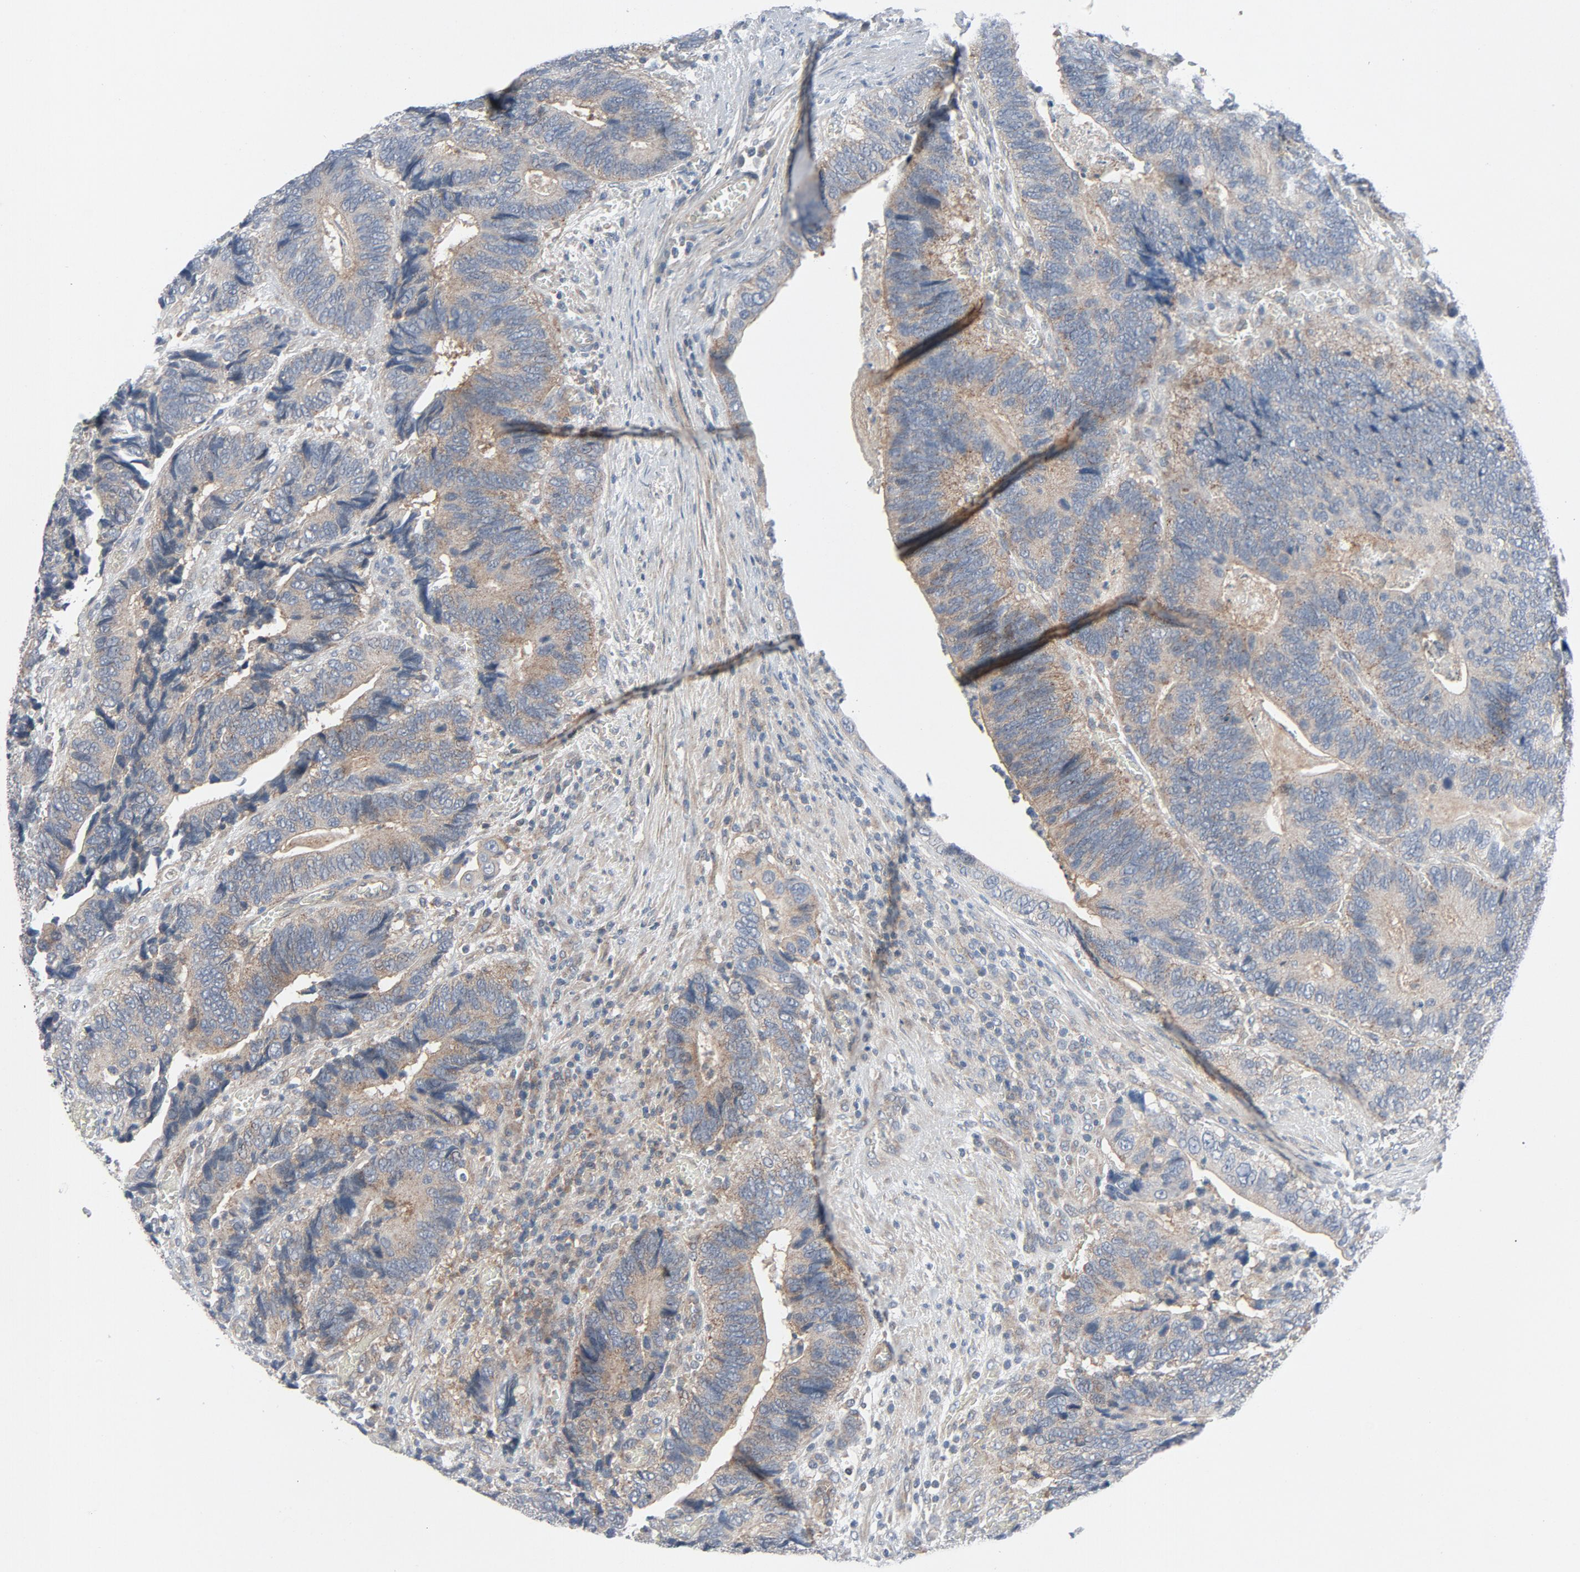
{"staining": {"intensity": "moderate", "quantity": ">75%", "location": "cytoplasmic/membranous"}, "tissue": "colorectal cancer", "cell_type": "Tumor cells", "image_type": "cancer", "snomed": [{"axis": "morphology", "description": "Adenocarcinoma, NOS"}, {"axis": "topography", "description": "Colon"}], "caption": "Protein analysis of colorectal cancer (adenocarcinoma) tissue shows moderate cytoplasmic/membranous positivity in approximately >75% of tumor cells.", "gene": "TSG101", "patient": {"sex": "male", "age": 72}}